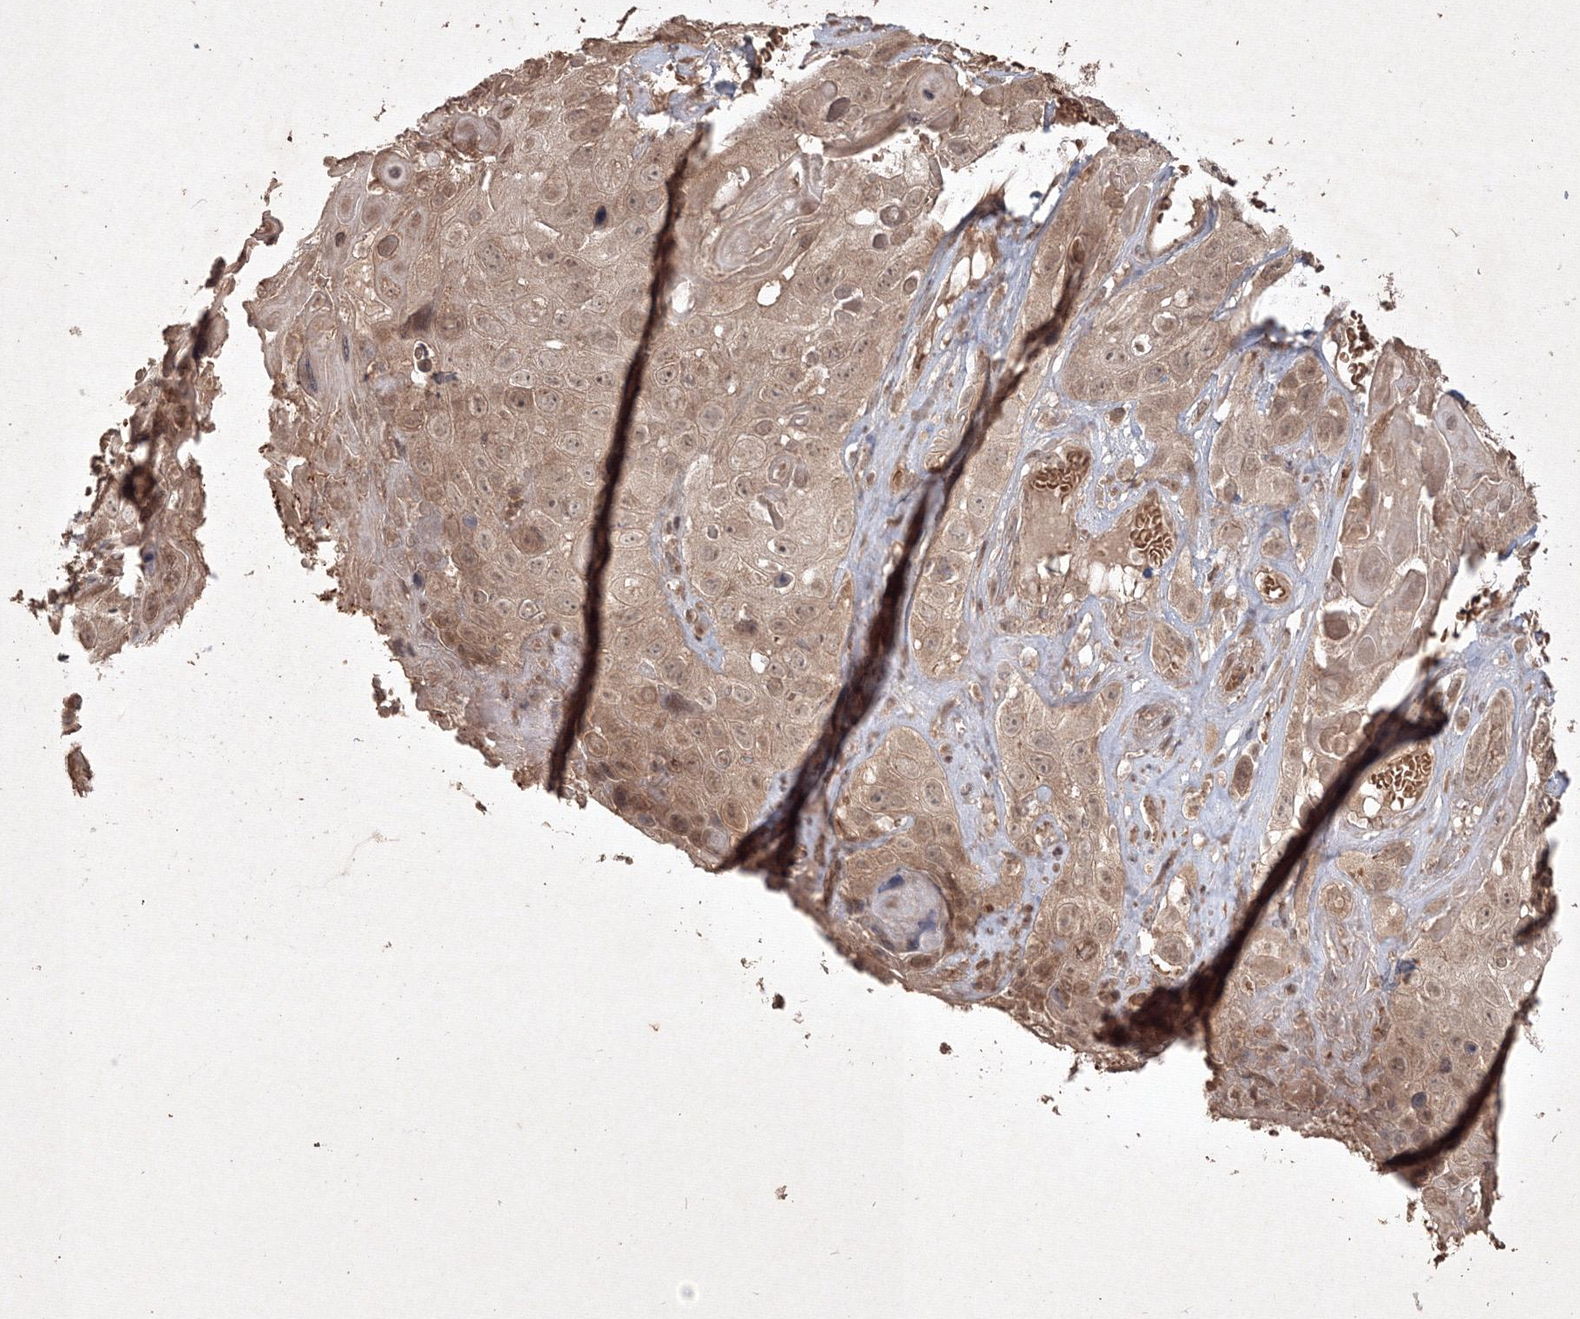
{"staining": {"intensity": "weak", "quantity": ">75%", "location": "cytoplasmic/membranous,nuclear"}, "tissue": "skin cancer", "cell_type": "Tumor cells", "image_type": "cancer", "snomed": [{"axis": "morphology", "description": "Squamous cell carcinoma, NOS"}, {"axis": "topography", "description": "Skin"}], "caption": "This is a photomicrograph of immunohistochemistry staining of skin cancer (squamous cell carcinoma), which shows weak staining in the cytoplasmic/membranous and nuclear of tumor cells.", "gene": "PELI3", "patient": {"sex": "male", "age": 55}}